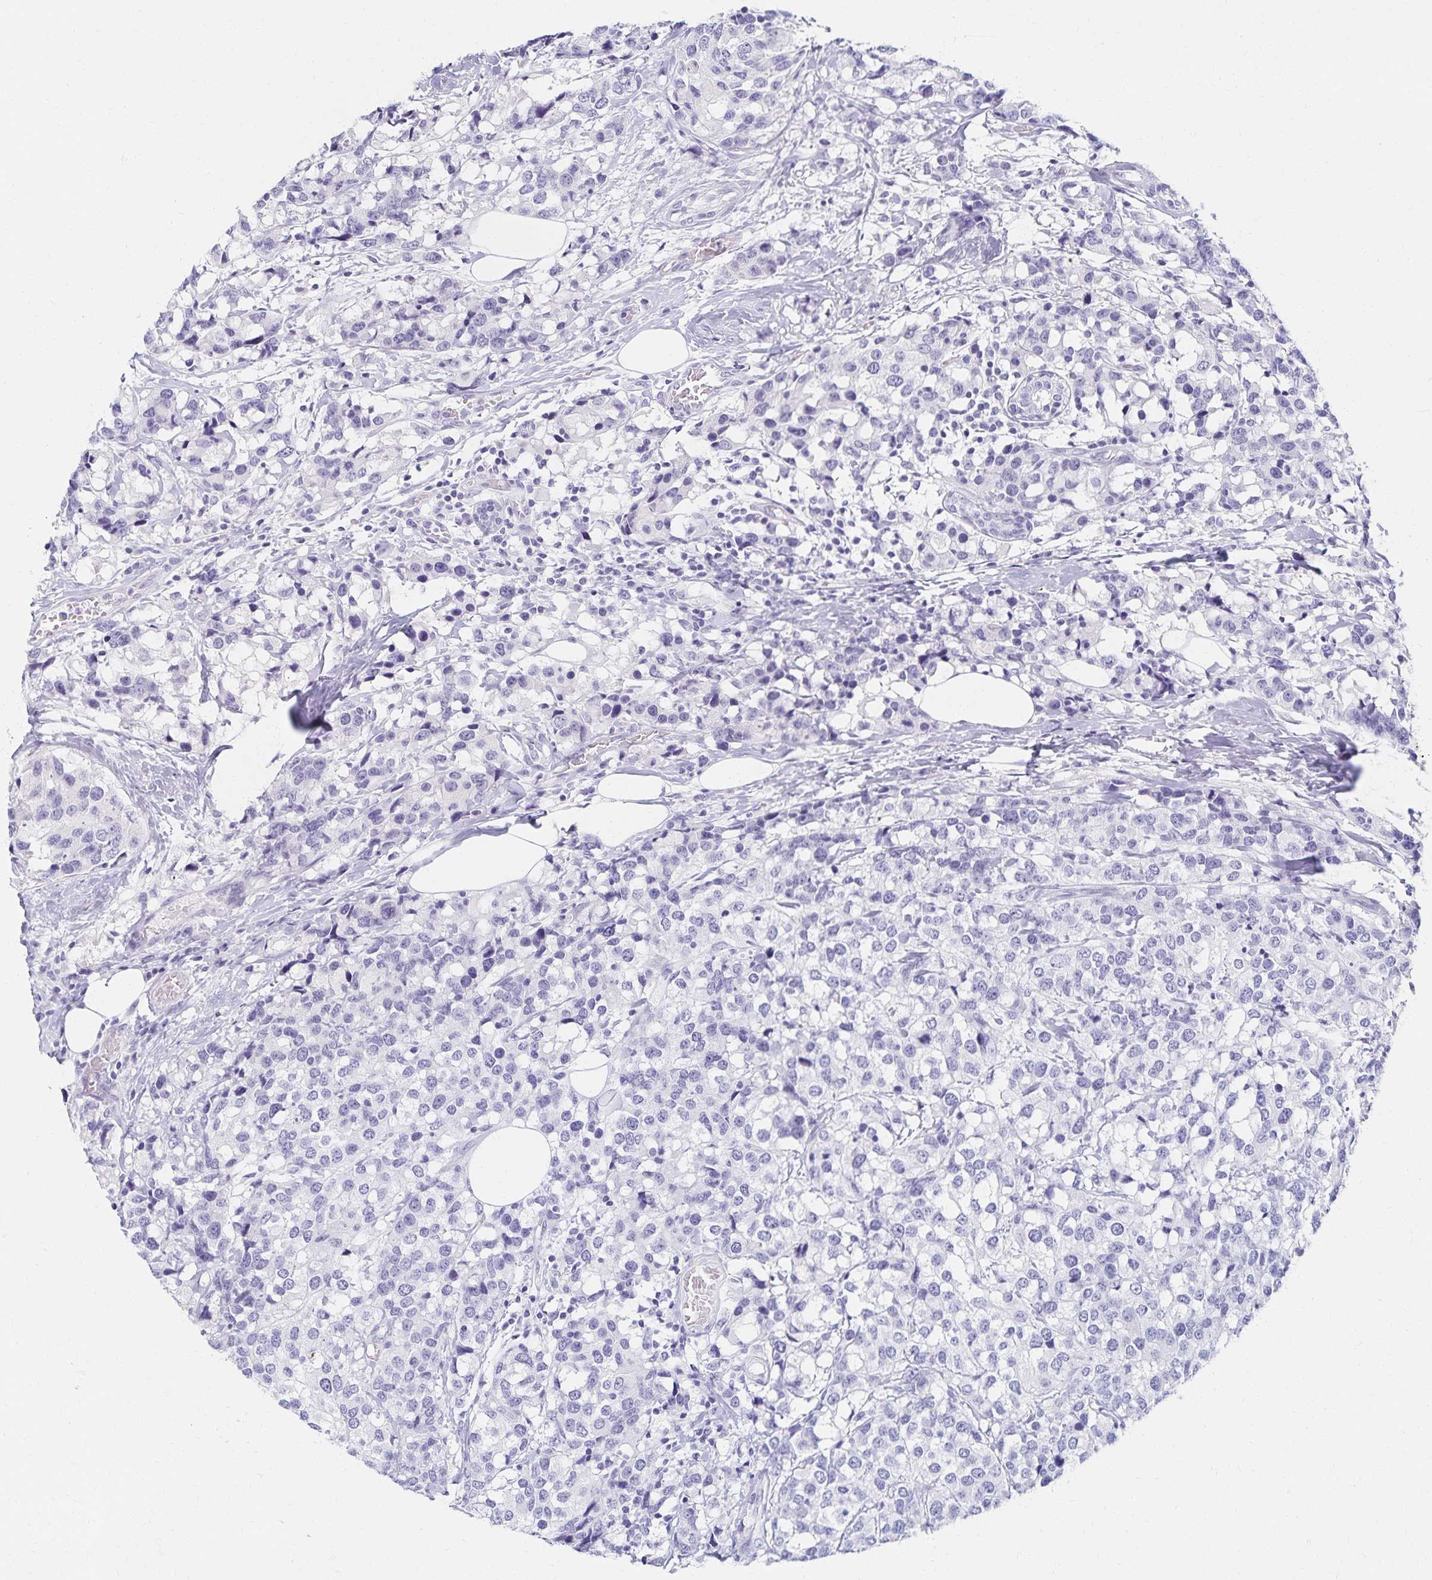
{"staining": {"intensity": "negative", "quantity": "none", "location": "none"}, "tissue": "breast cancer", "cell_type": "Tumor cells", "image_type": "cancer", "snomed": [{"axis": "morphology", "description": "Lobular carcinoma"}, {"axis": "topography", "description": "Breast"}], "caption": "Image shows no significant protein expression in tumor cells of lobular carcinoma (breast).", "gene": "C2orf50", "patient": {"sex": "female", "age": 59}}